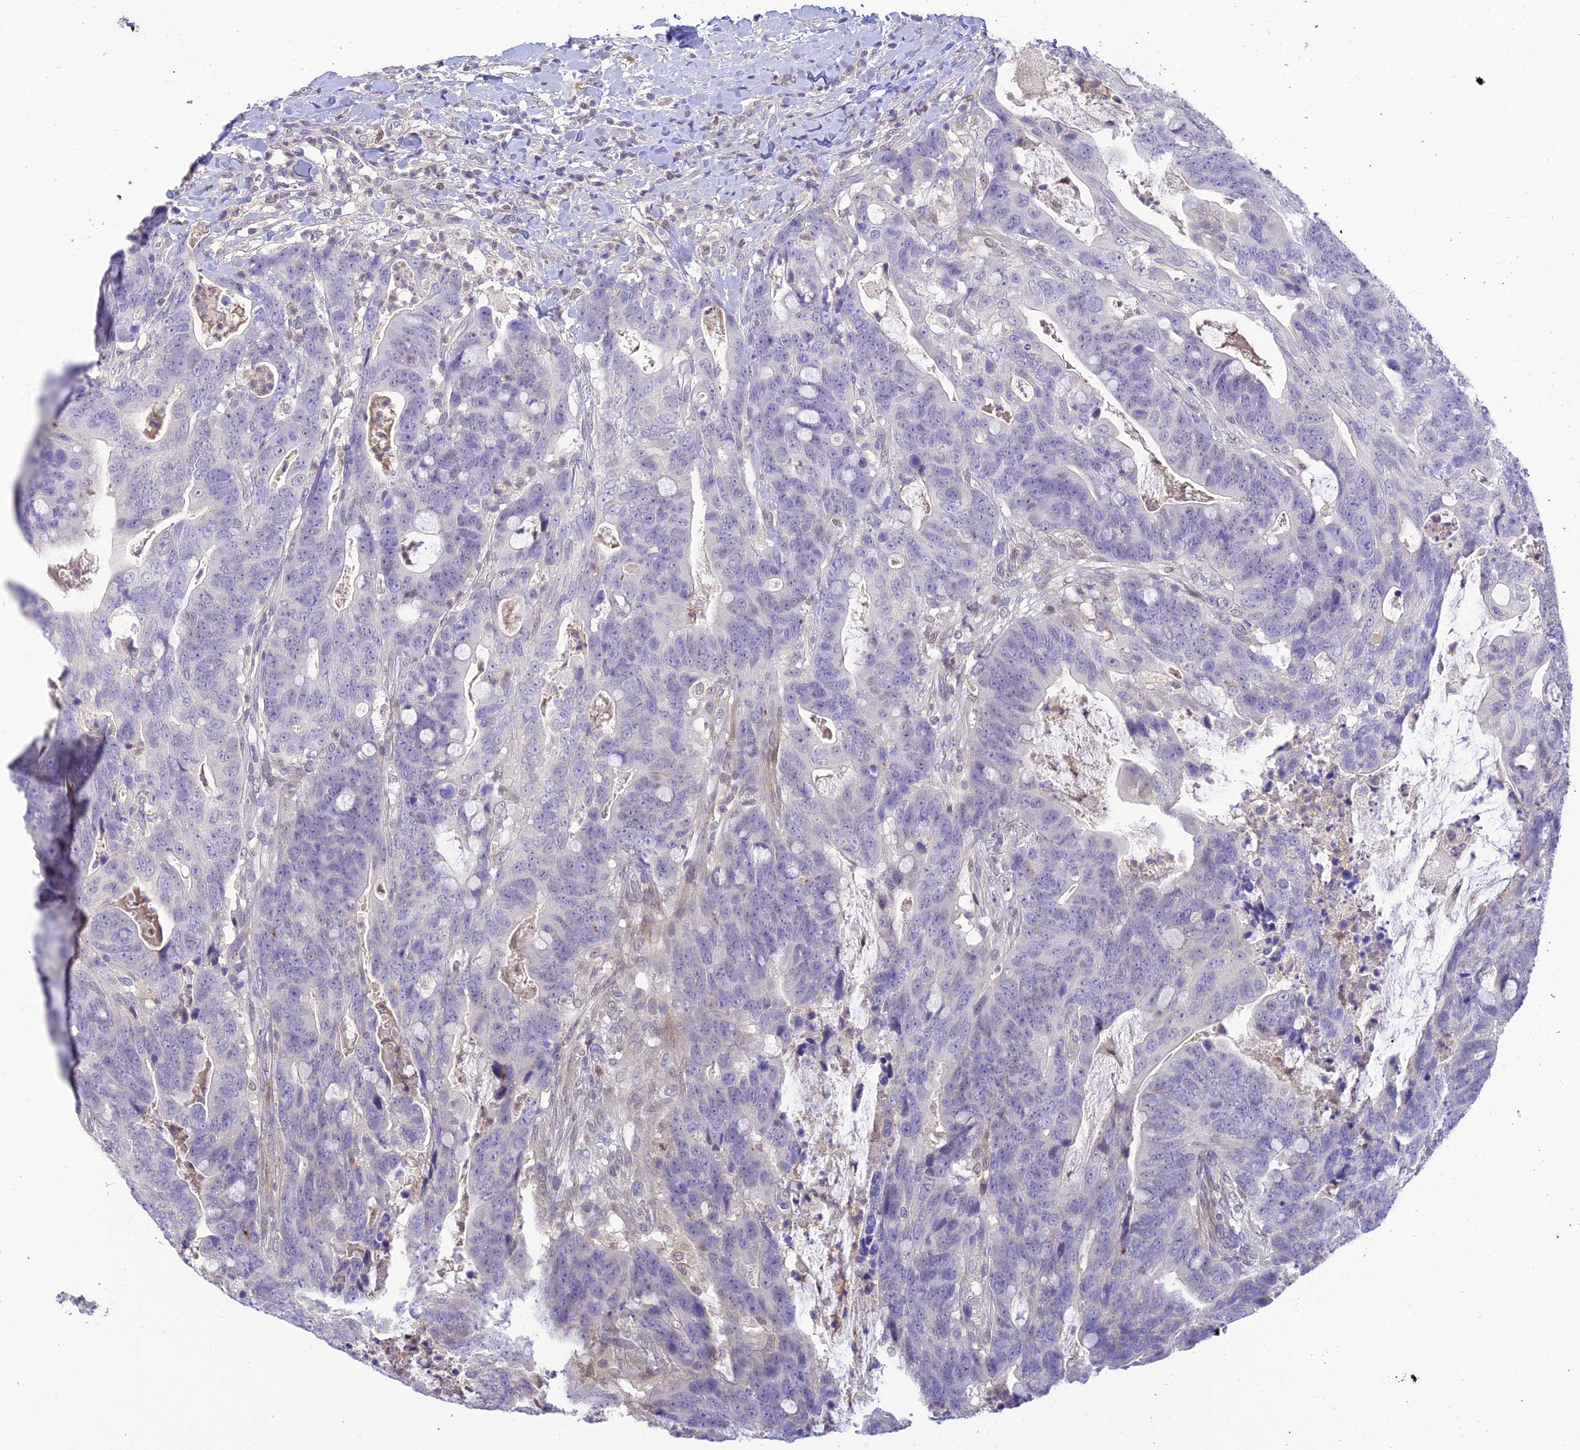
{"staining": {"intensity": "negative", "quantity": "none", "location": "none"}, "tissue": "colorectal cancer", "cell_type": "Tumor cells", "image_type": "cancer", "snomed": [{"axis": "morphology", "description": "Adenocarcinoma, NOS"}, {"axis": "topography", "description": "Colon"}], "caption": "An image of human colorectal cancer (adenocarcinoma) is negative for staining in tumor cells.", "gene": "BMT2", "patient": {"sex": "female", "age": 82}}